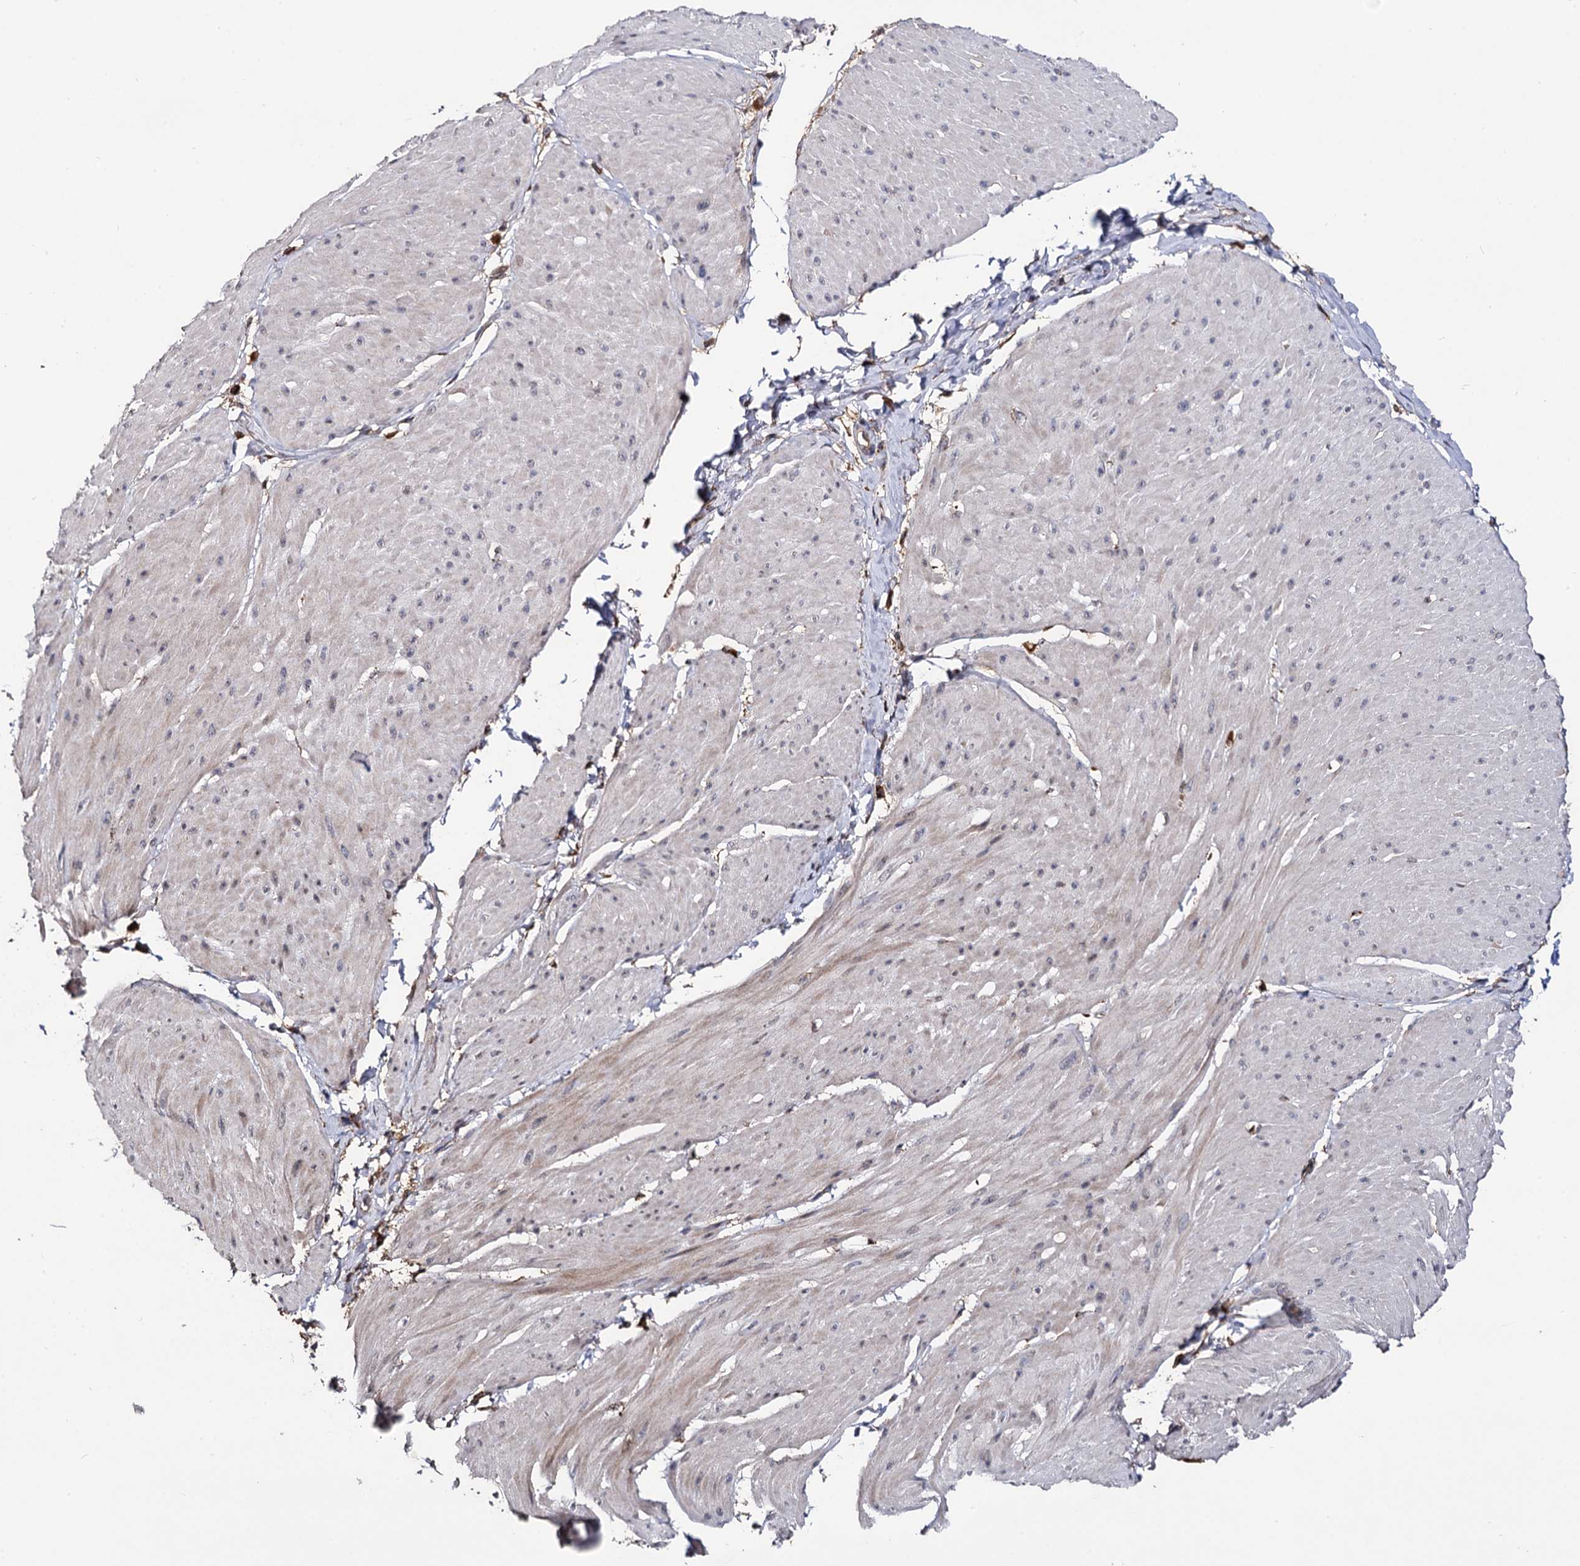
{"staining": {"intensity": "weak", "quantity": "<25%", "location": "cytoplasmic/membranous,nuclear"}, "tissue": "smooth muscle", "cell_type": "Smooth muscle cells", "image_type": "normal", "snomed": [{"axis": "morphology", "description": "Urothelial carcinoma, High grade"}, {"axis": "topography", "description": "Urinary bladder"}], "caption": "Immunohistochemistry (IHC) histopathology image of unremarkable human smooth muscle stained for a protein (brown), which shows no positivity in smooth muscle cells.", "gene": "MICAL2", "patient": {"sex": "male", "age": 46}}